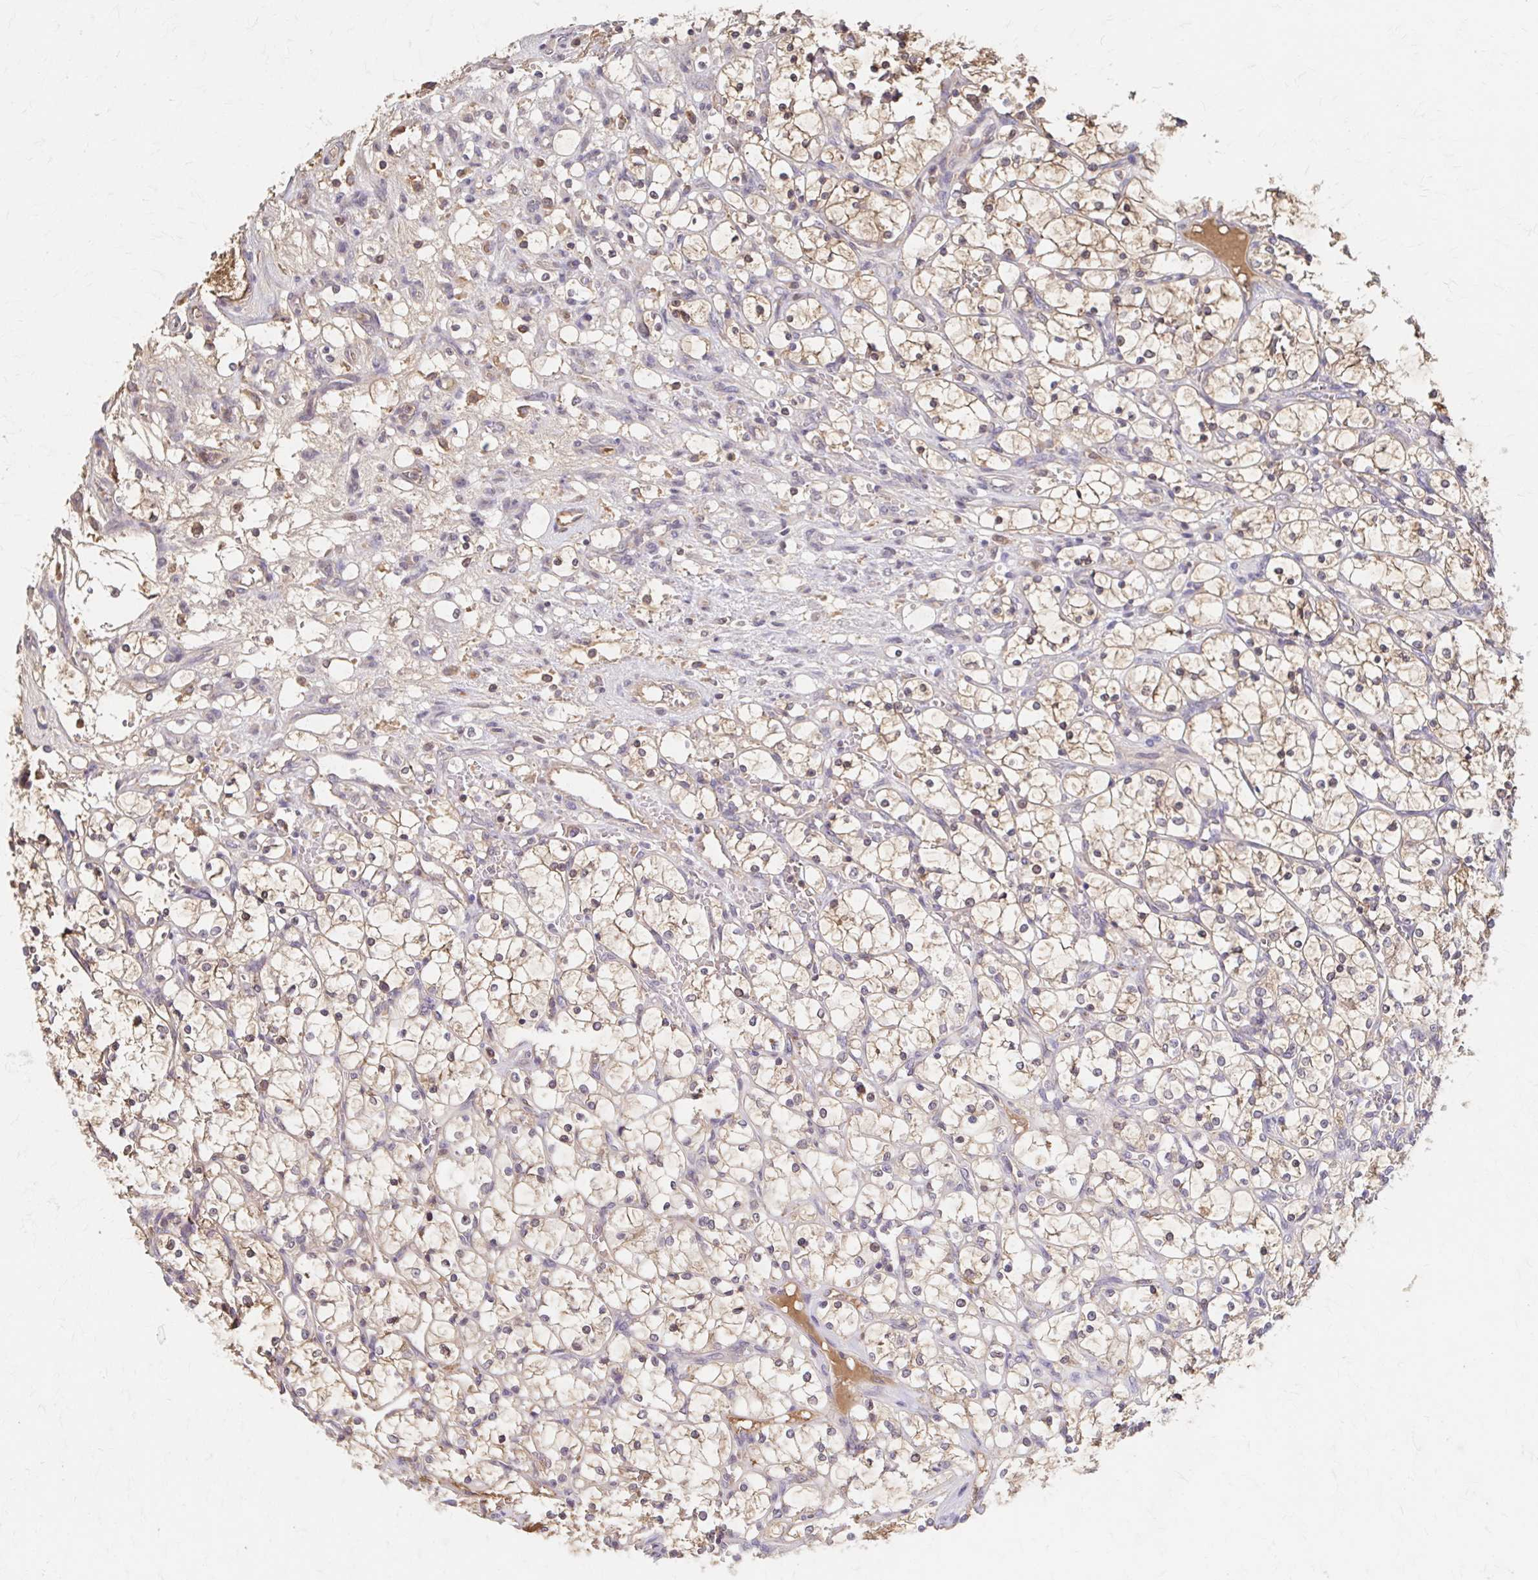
{"staining": {"intensity": "weak", "quantity": ">75%", "location": "cytoplasmic/membranous"}, "tissue": "renal cancer", "cell_type": "Tumor cells", "image_type": "cancer", "snomed": [{"axis": "morphology", "description": "Adenocarcinoma, NOS"}, {"axis": "topography", "description": "Kidney"}], "caption": "A brown stain shows weak cytoplasmic/membranous positivity of a protein in human renal cancer tumor cells.", "gene": "HMGCS2", "patient": {"sex": "female", "age": 69}}